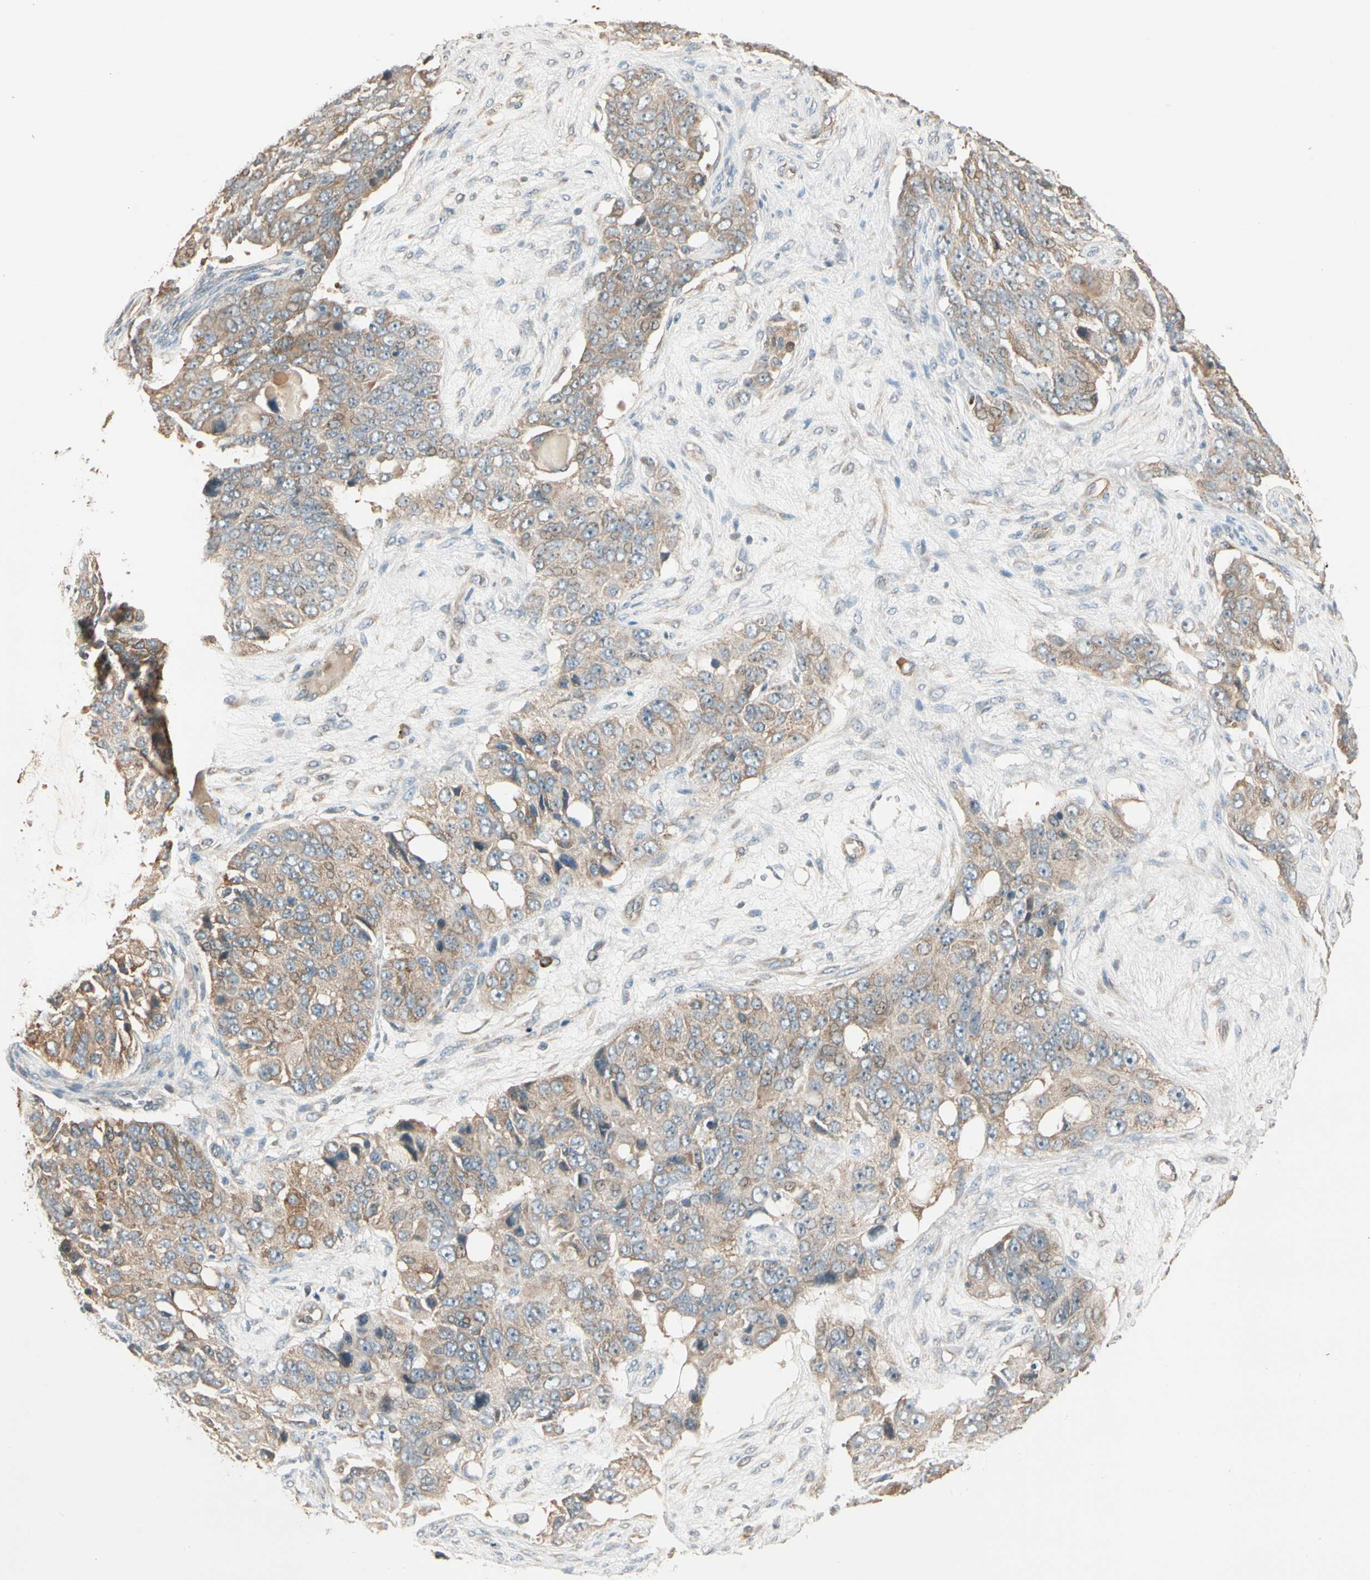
{"staining": {"intensity": "moderate", "quantity": ">75%", "location": "cytoplasmic/membranous"}, "tissue": "ovarian cancer", "cell_type": "Tumor cells", "image_type": "cancer", "snomed": [{"axis": "morphology", "description": "Carcinoma, endometroid"}, {"axis": "topography", "description": "Ovary"}], "caption": "Protein expression analysis of ovarian cancer shows moderate cytoplasmic/membranous expression in approximately >75% of tumor cells.", "gene": "TNFRSF21", "patient": {"sex": "female", "age": 51}}